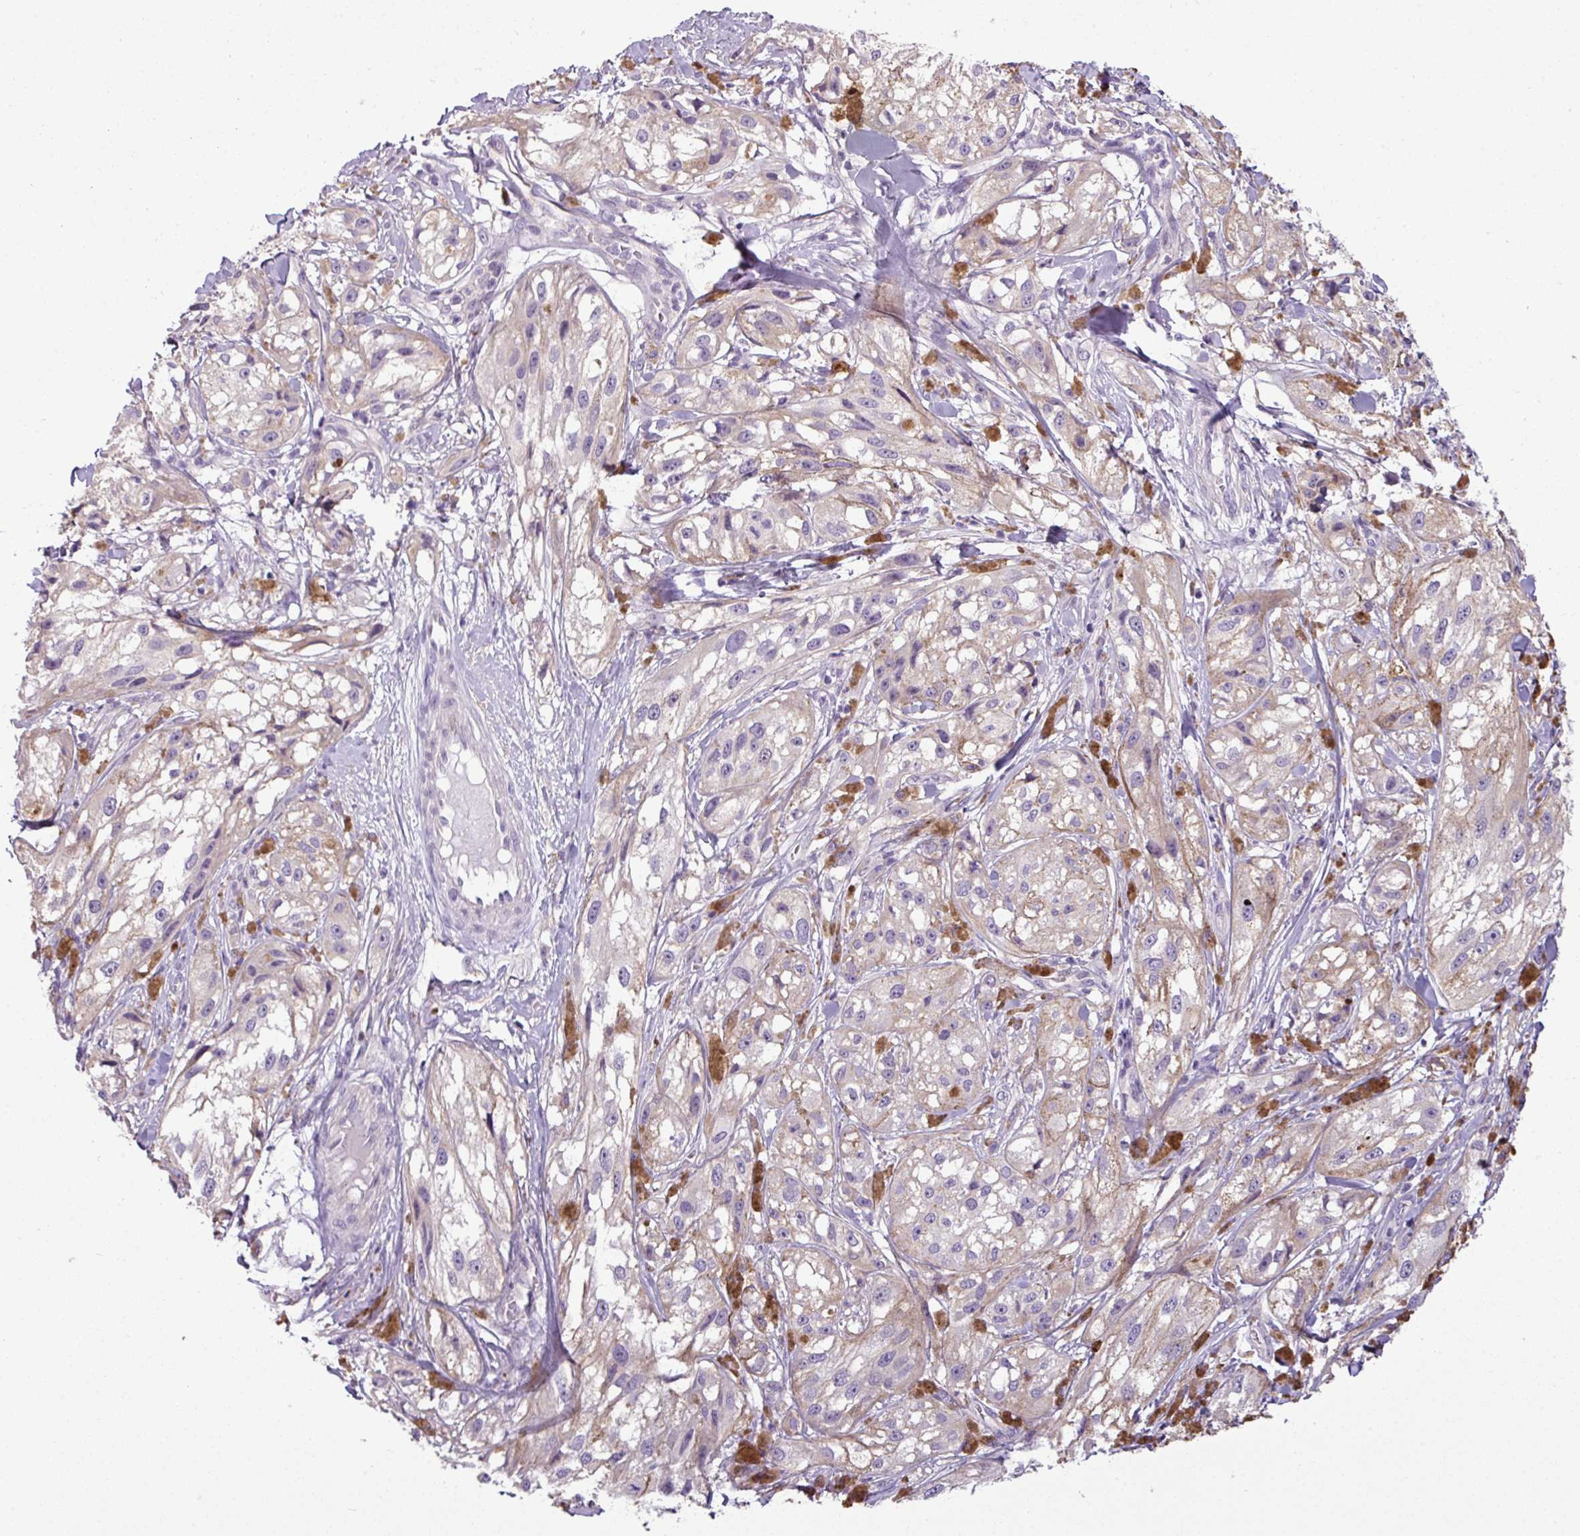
{"staining": {"intensity": "negative", "quantity": "none", "location": "none"}, "tissue": "melanoma", "cell_type": "Tumor cells", "image_type": "cancer", "snomed": [{"axis": "morphology", "description": "Malignant melanoma, NOS"}, {"axis": "topography", "description": "Skin"}], "caption": "This is an immunohistochemistry photomicrograph of melanoma. There is no positivity in tumor cells.", "gene": "TMEM178B", "patient": {"sex": "male", "age": 88}}